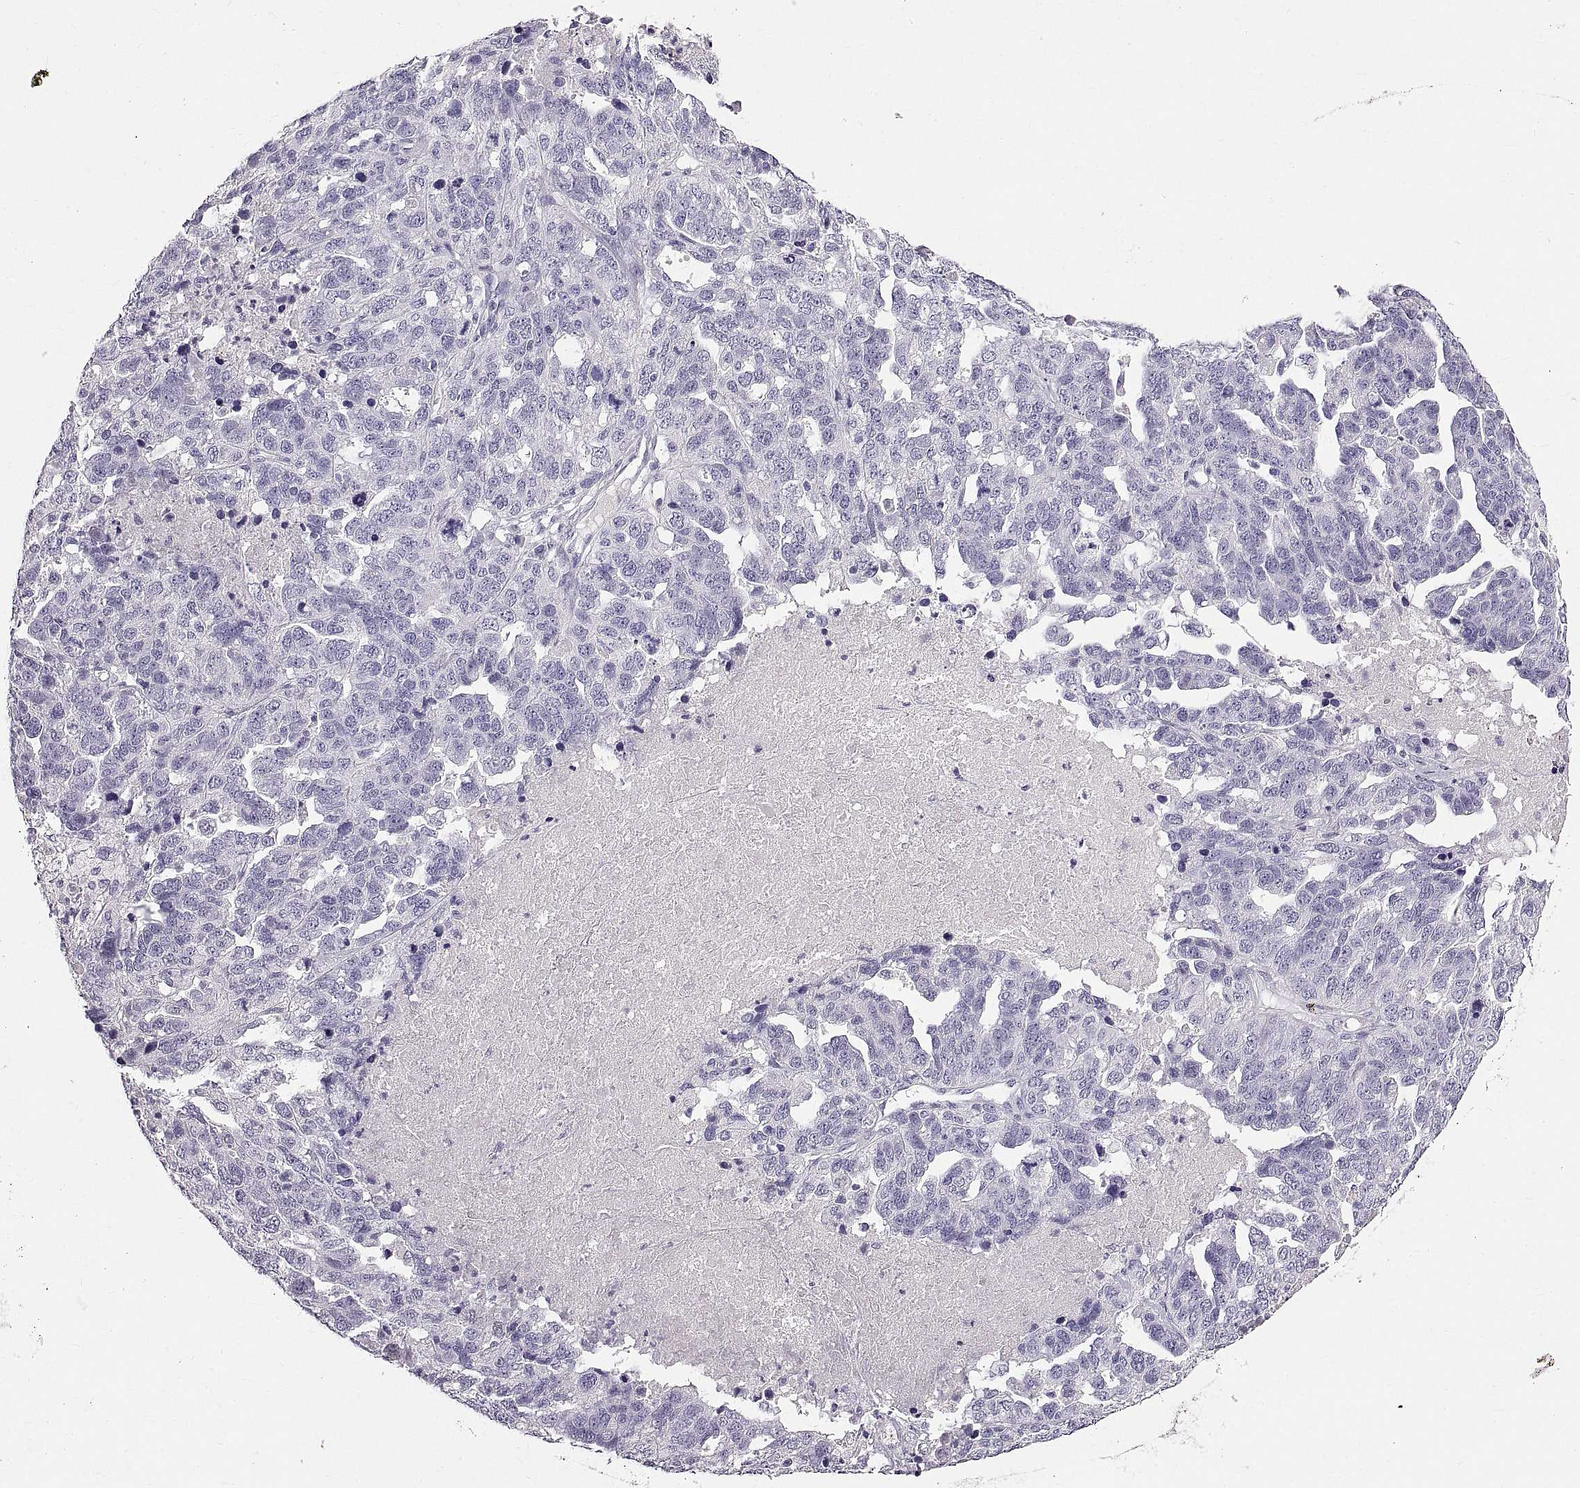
{"staining": {"intensity": "negative", "quantity": "none", "location": "none"}, "tissue": "ovarian cancer", "cell_type": "Tumor cells", "image_type": "cancer", "snomed": [{"axis": "morphology", "description": "Cystadenocarcinoma, serous, NOS"}, {"axis": "topography", "description": "Ovary"}], "caption": "This is an immunohistochemistry micrograph of human serous cystadenocarcinoma (ovarian). There is no staining in tumor cells.", "gene": "WFDC8", "patient": {"sex": "female", "age": 71}}